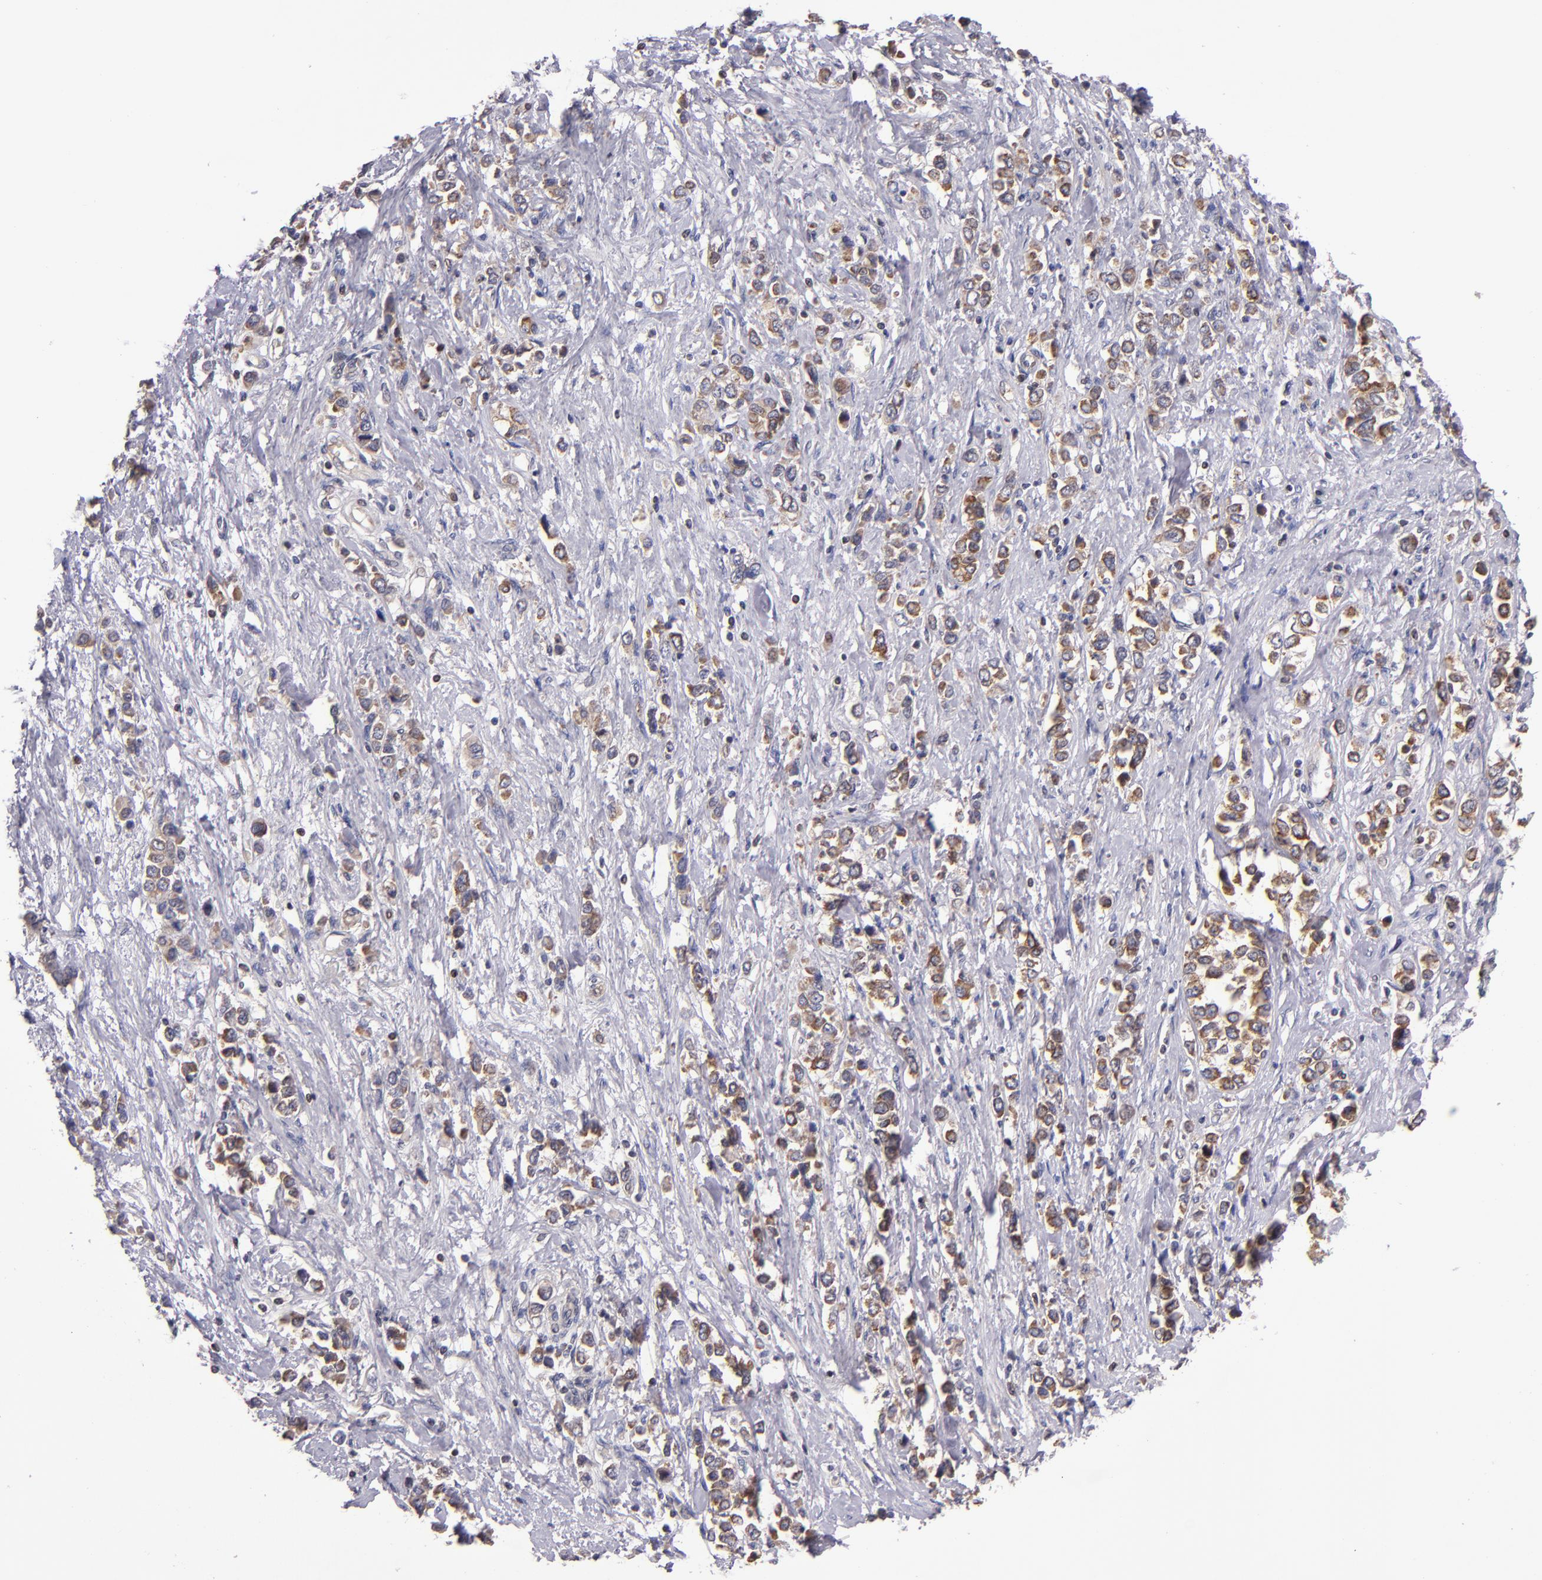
{"staining": {"intensity": "moderate", "quantity": ">75%", "location": "cytoplasmic/membranous"}, "tissue": "stomach cancer", "cell_type": "Tumor cells", "image_type": "cancer", "snomed": [{"axis": "morphology", "description": "Adenocarcinoma, NOS"}, {"axis": "topography", "description": "Stomach, upper"}], "caption": "IHC image of neoplastic tissue: adenocarcinoma (stomach) stained using IHC demonstrates medium levels of moderate protein expression localized specifically in the cytoplasmic/membranous of tumor cells, appearing as a cytoplasmic/membranous brown color.", "gene": "EIF4ENIF1", "patient": {"sex": "male", "age": 76}}